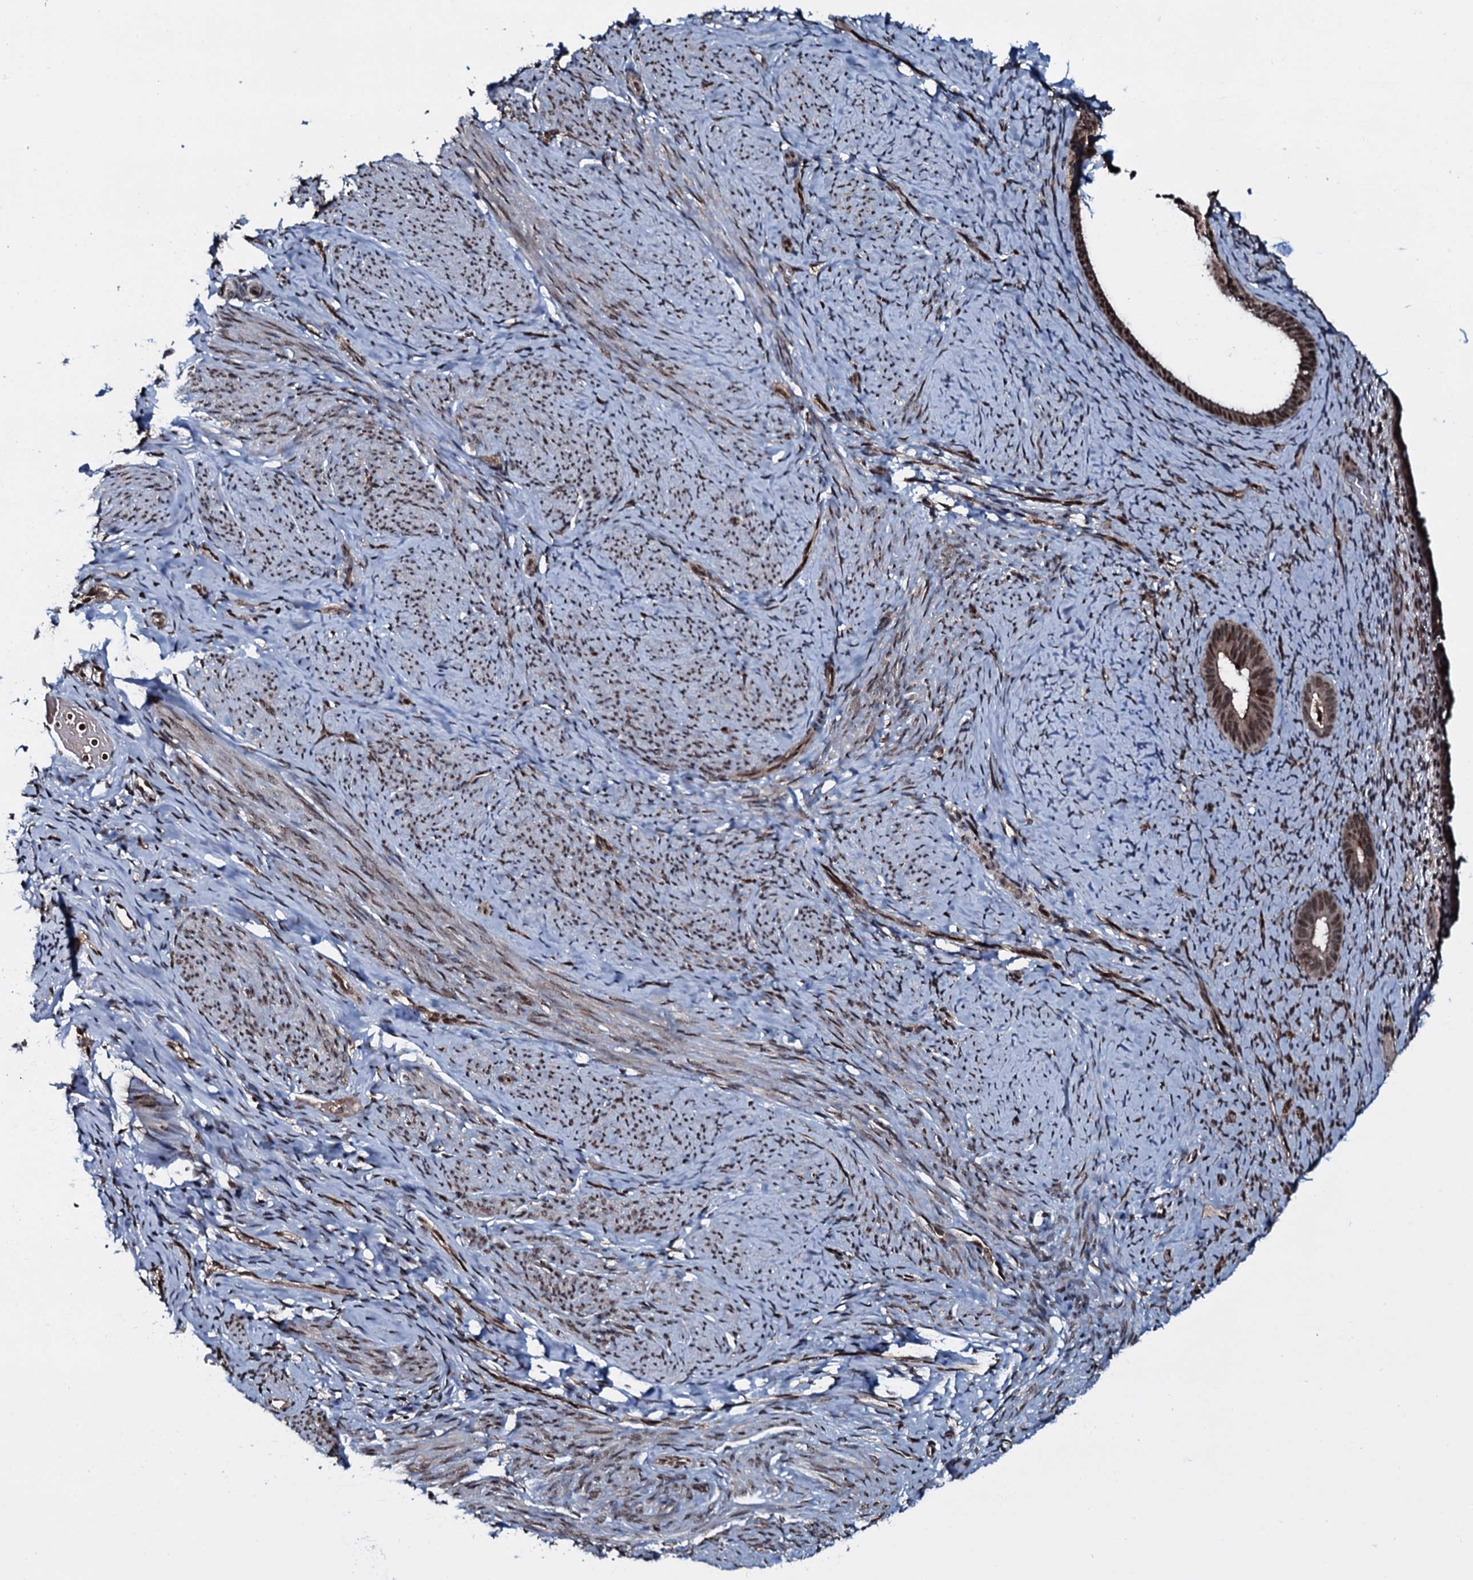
{"staining": {"intensity": "negative", "quantity": "none", "location": "none"}, "tissue": "endometrium", "cell_type": "Cells in endometrial stroma", "image_type": "normal", "snomed": [{"axis": "morphology", "description": "Normal tissue, NOS"}, {"axis": "topography", "description": "Endometrium"}], "caption": "This is an IHC histopathology image of normal endometrium. There is no staining in cells in endometrial stroma.", "gene": "HDDC3", "patient": {"sex": "female", "age": 65}}